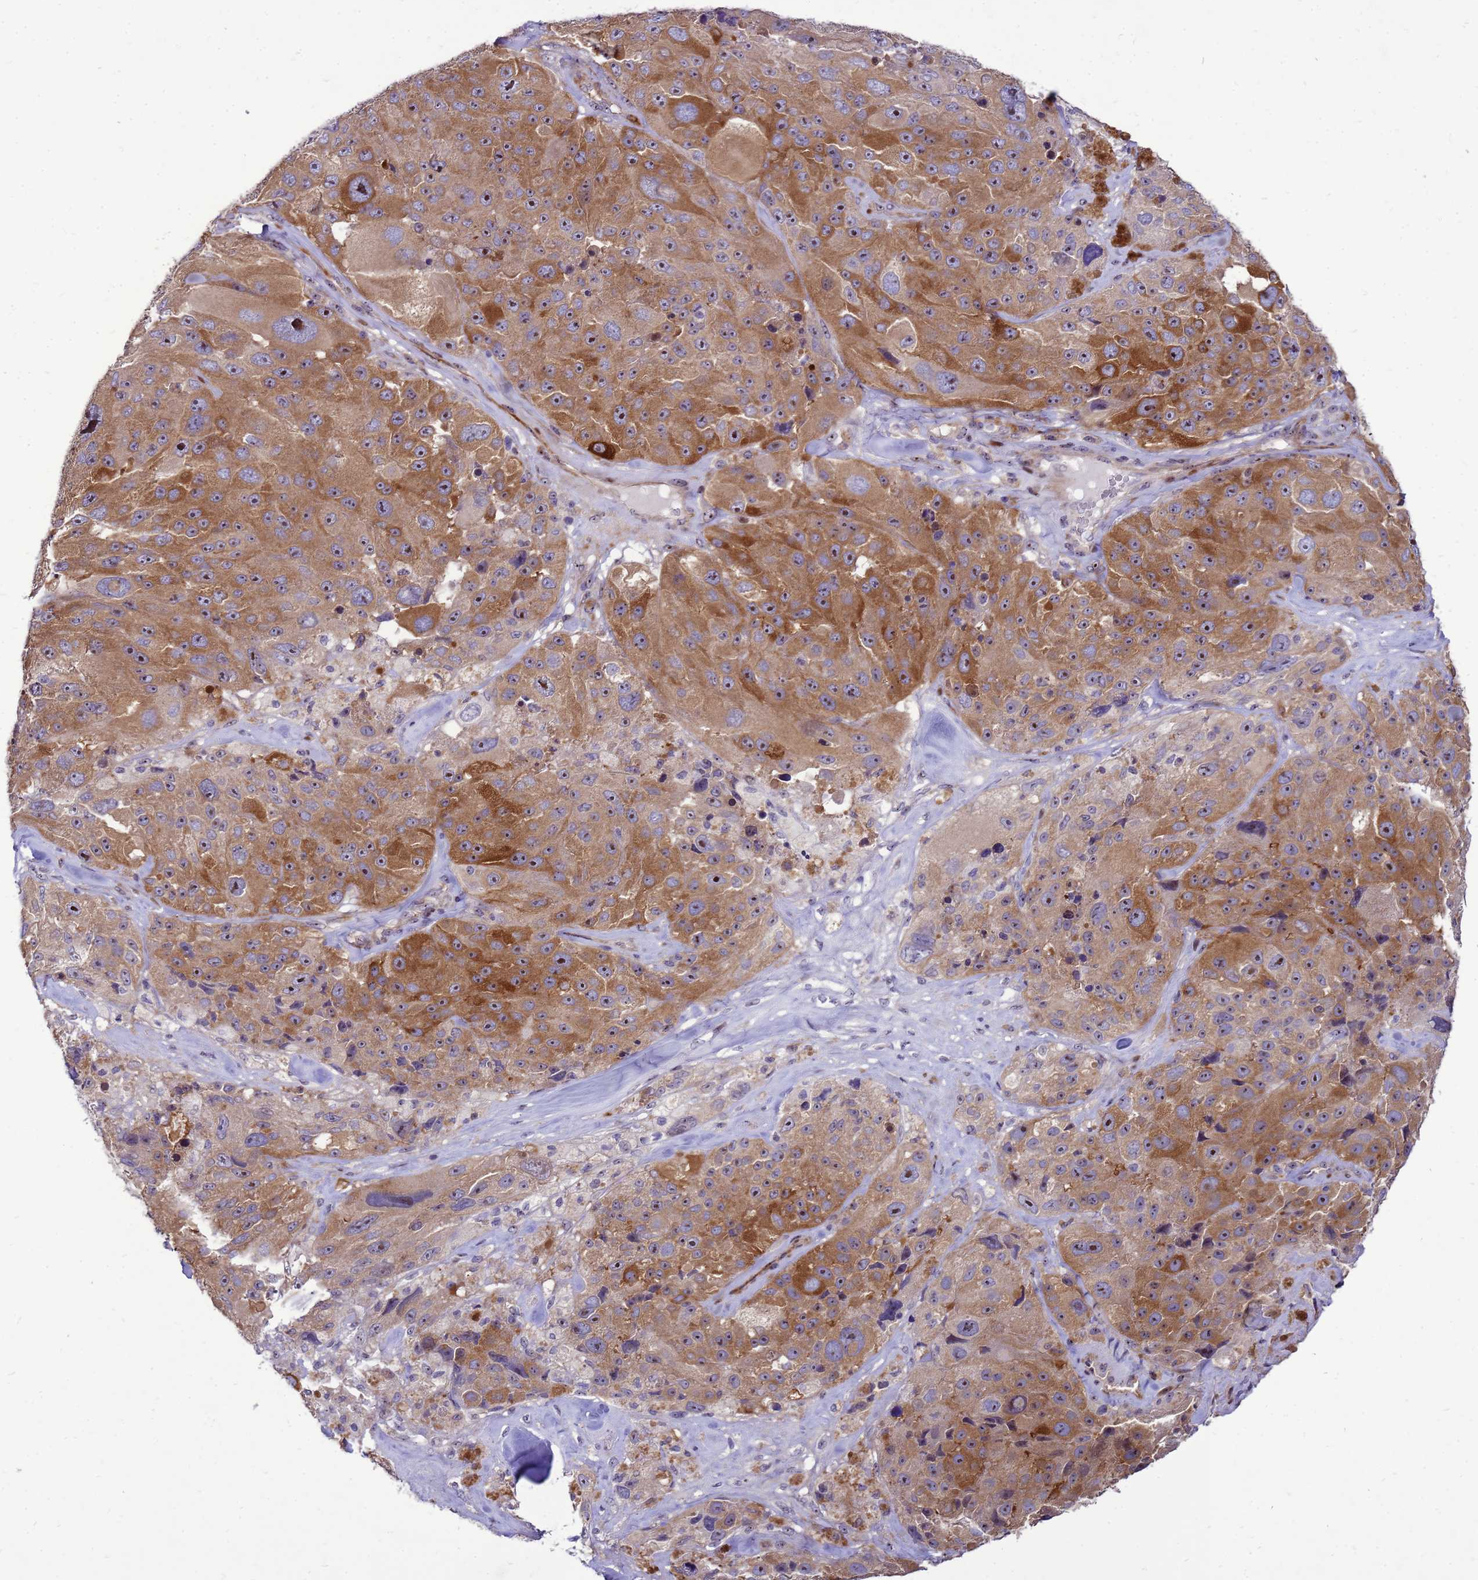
{"staining": {"intensity": "moderate", "quantity": ">75%", "location": "cytoplasmic/membranous,nuclear"}, "tissue": "melanoma", "cell_type": "Tumor cells", "image_type": "cancer", "snomed": [{"axis": "morphology", "description": "Malignant melanoma, Metastatic site"}, {"axis": "topography", "description": "Lymph node"}], "caption": "Protein expression analysis of human malignant melanoma (metastatic site) reveals moderate cytoplasmic/membranous and nuclear positivity in approximately >75% of tumor cells. The protein is shown in brown color, while the nuclei are stained blue.", "gene": "RSPO1", "patient": {"sex": "male", "age": 62}}